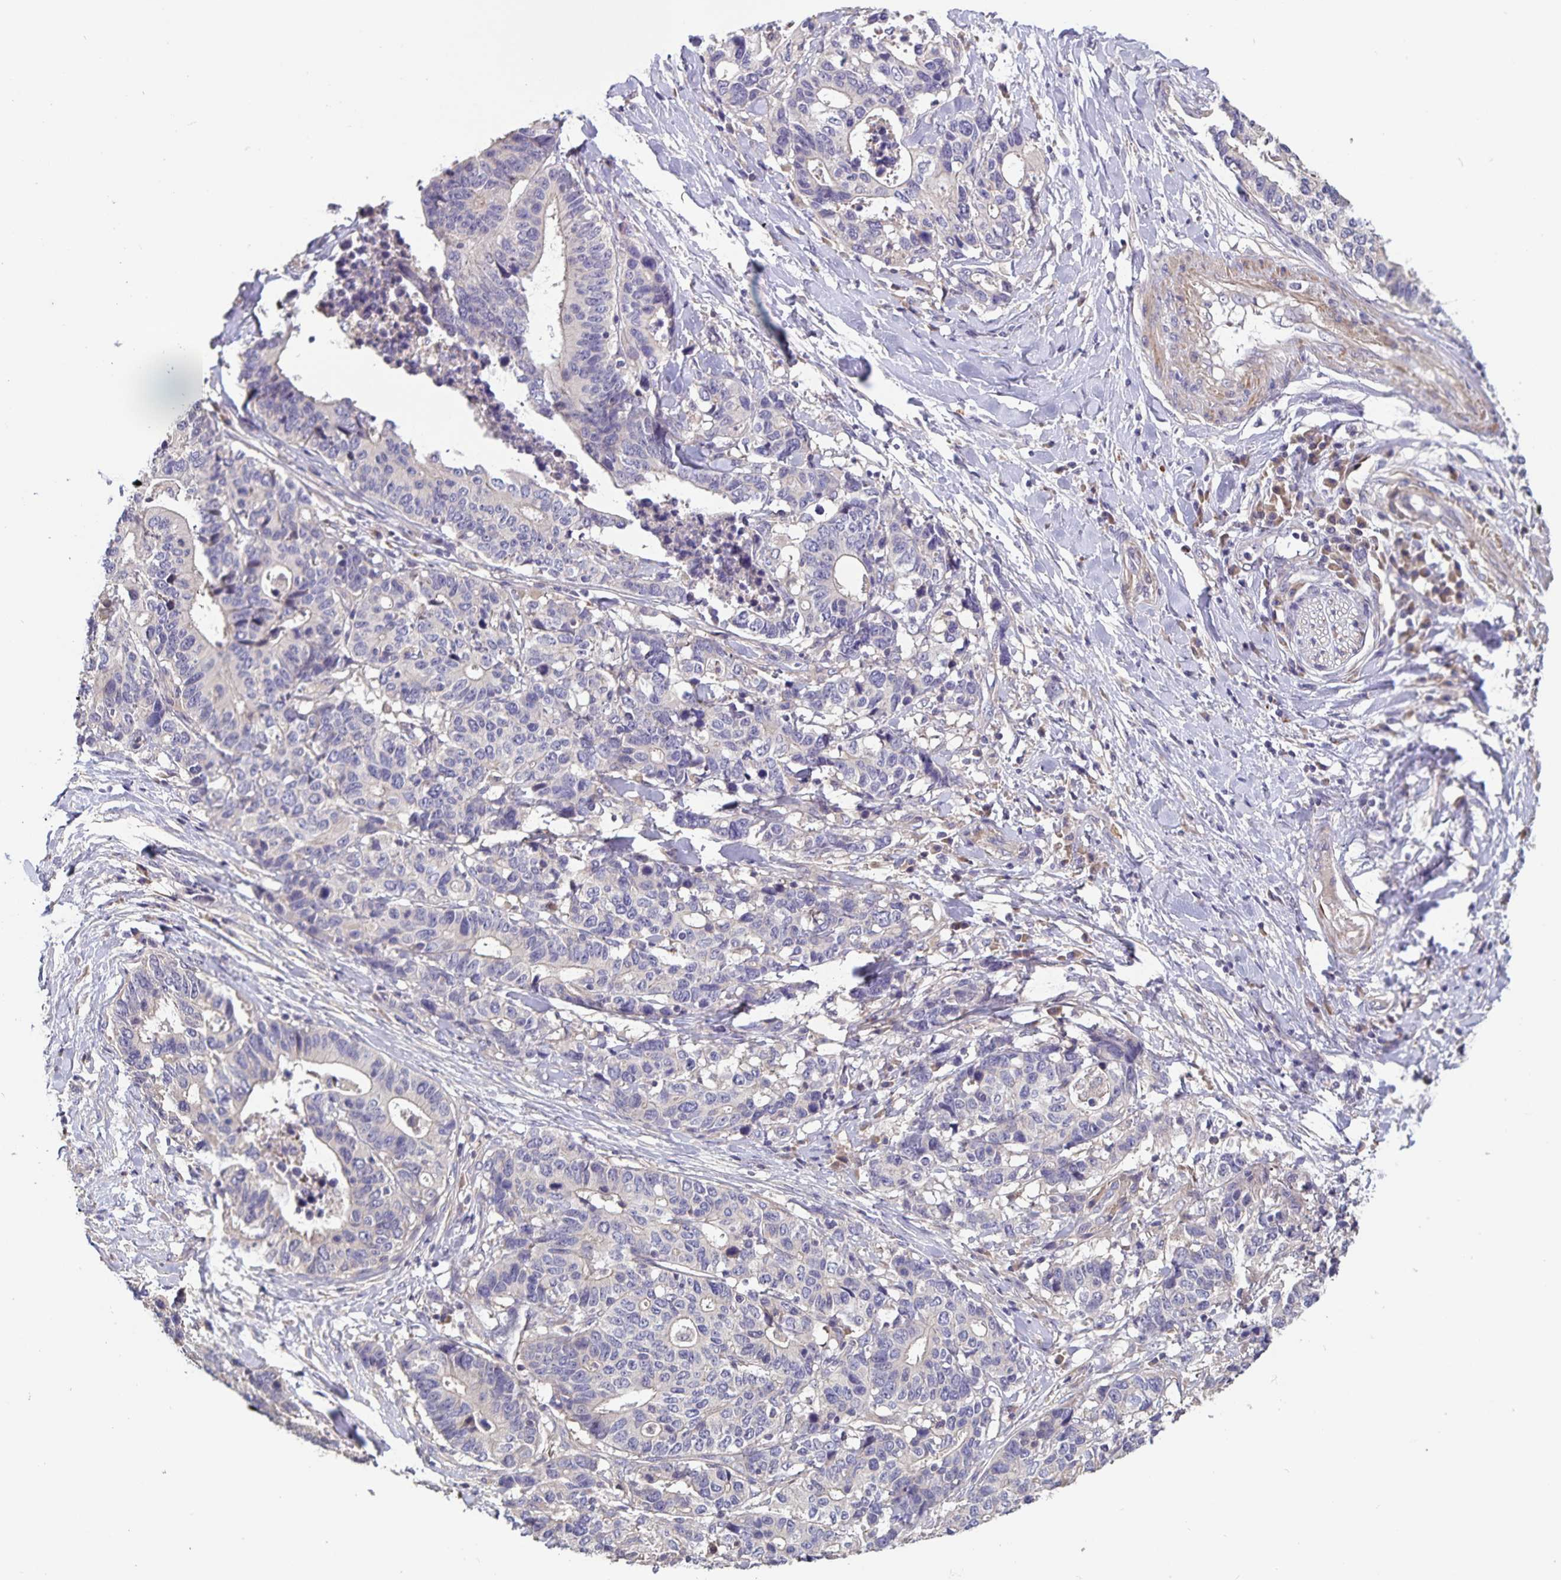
{"staining": {"intensity": "negative", "quantity": "none", "location": "none"}, "tissue": "stomach cancer", "cell_type": "Tumor cells", "image_type": "cancer", "snomed": [{"axis": "morphology", "description": "Adenocarcinoma, NOS"}, {"axis": "topography", "description": "Stomach, upper"}], "caption": "IHC of human stomach adenocarcinoma shows no positivity in tumor cells.", "gene": "FBXL16", "patient": {"sex": "female", "age": 67}}